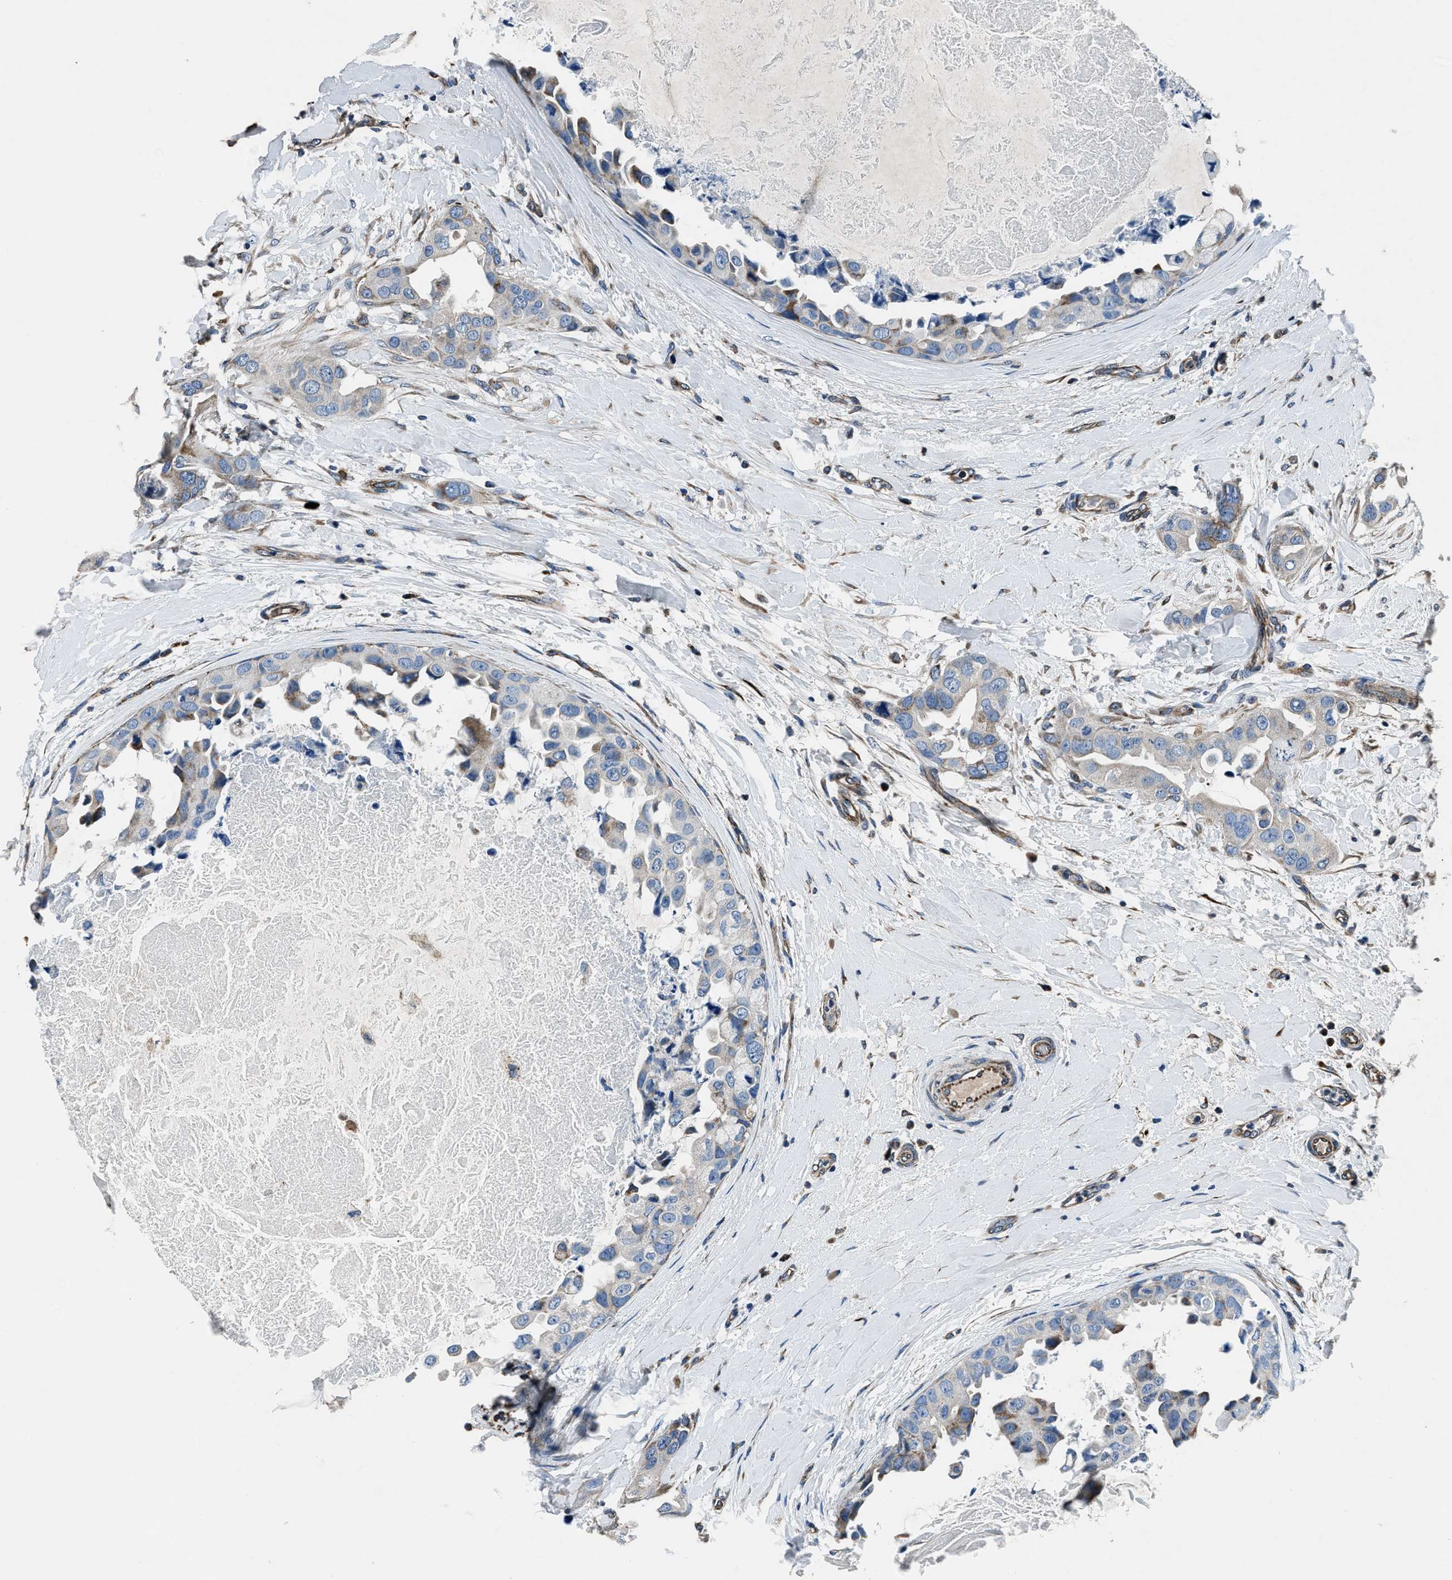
{"staining": {"intensity": "weak", "quantity": "<25%", "location": "cytoplasmic/membranous"}, "tissue": "breast cancer", "cell_type": "Tumor cells", "image_type": "cancer", "snomed": [{"axis": "morphology", "description": "Duct carcinoma"}, {"axis": "topography", "description": "Breast"}], "caption": "DAB (3,3'-diaminobenzidine) immunohistochemical staining of human breast cancer (infiltrating ductal carcinoma) displays no significant expression in tumor cells.", "gene": "OGDH", "patient": {"sex": "female", "age": 40}}